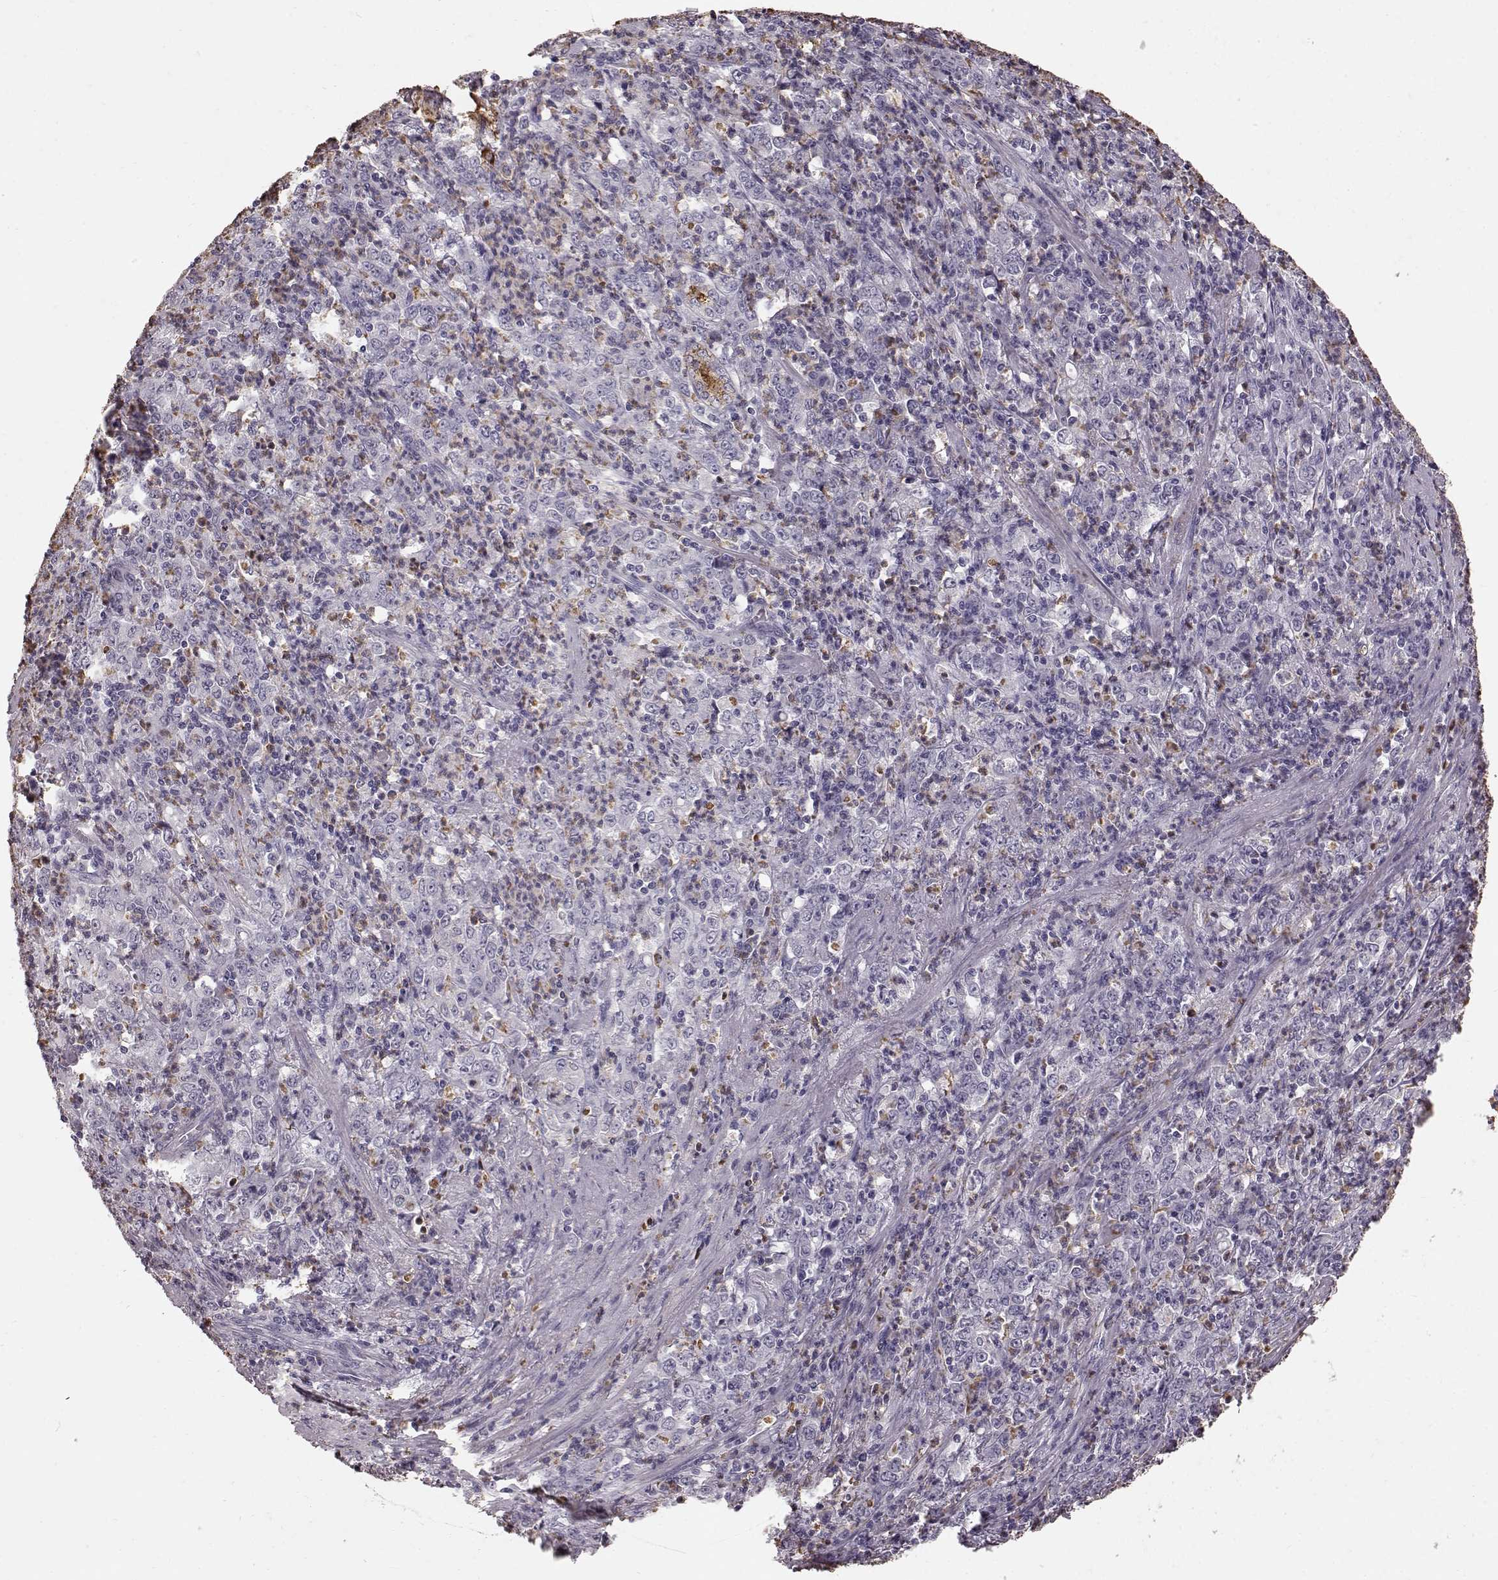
{"staining": {"intensity": "negative", "quantity": "none", "location": "none"}, "tissue": "stomach cancer", "cell_type": "Tumor cells", "image_type": "cancer", "snomed": [{"axis": "morphology", "description": "Adenocarcinoma, NOS"}, {"axis": "topography", "description": "Stomach, lower"}], "caption": "High magnification brightfield microscopy of stomach cancer stained with DAB (3,3'-diaminobenzidine) (brown) and counterstained with hematoxylin (blue): tumor cells show no significant staining.", "gene": "FUT4", "patient": {"sex": "female", "age": 71}}